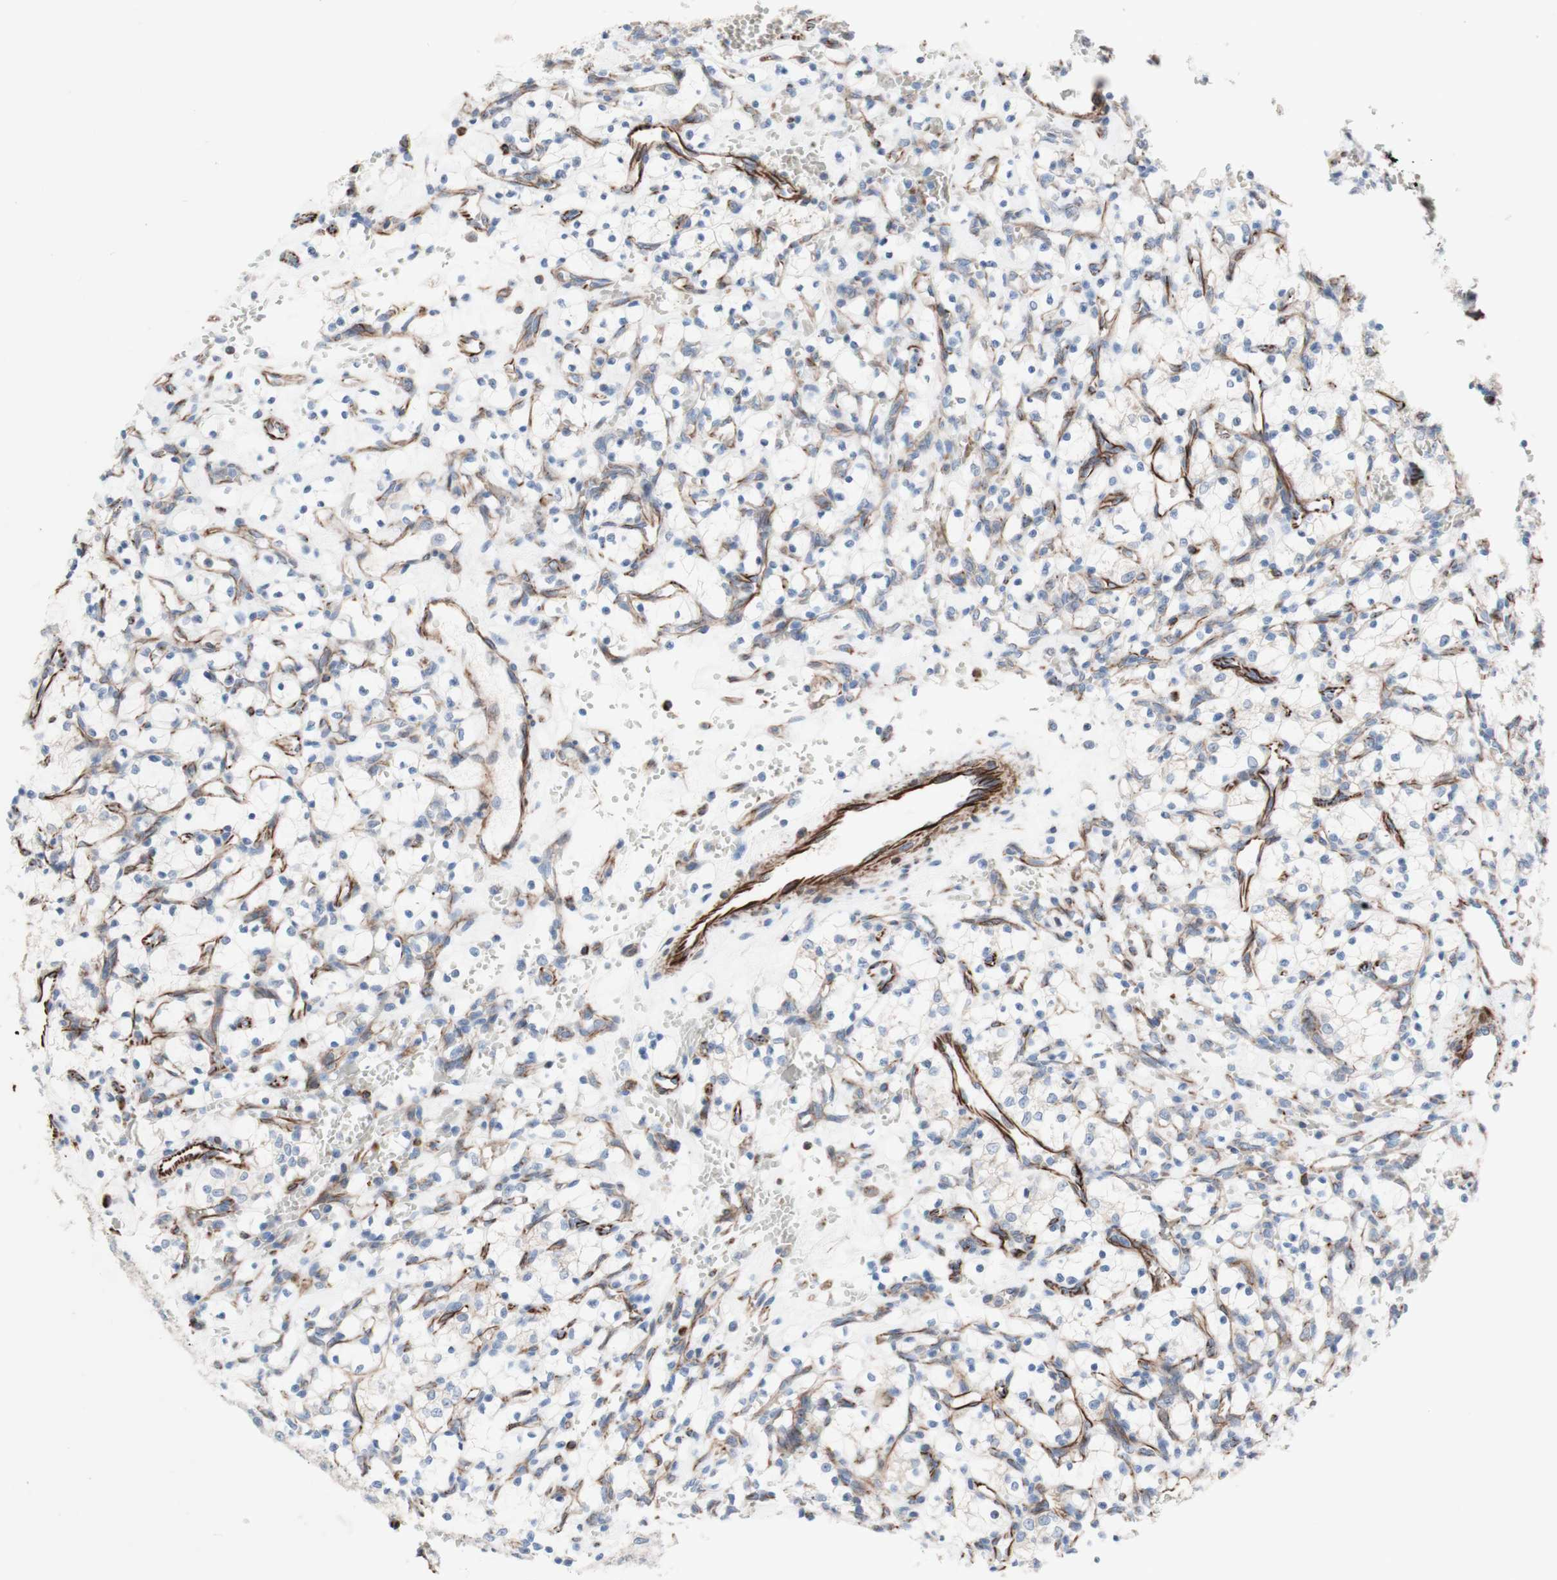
{"staining": {"intensity": "weak", "quantity": "<25%", "location": "cytoplasmic/membranous"}, "tissue": "renal cancer", "cell_type": "Tumor cells", "image_type": "cancer", "snomed": [{"axis": "morphology", "description": "Adenocarcinoma, NOS"}, {"axis": "topography", "description": "Kidney"}], "caption": "Tumor cells show no significant staining in renal adenocarcinoma.", "gene": "AGPAT5", "patient": {"sex": "female", "age": 69}}